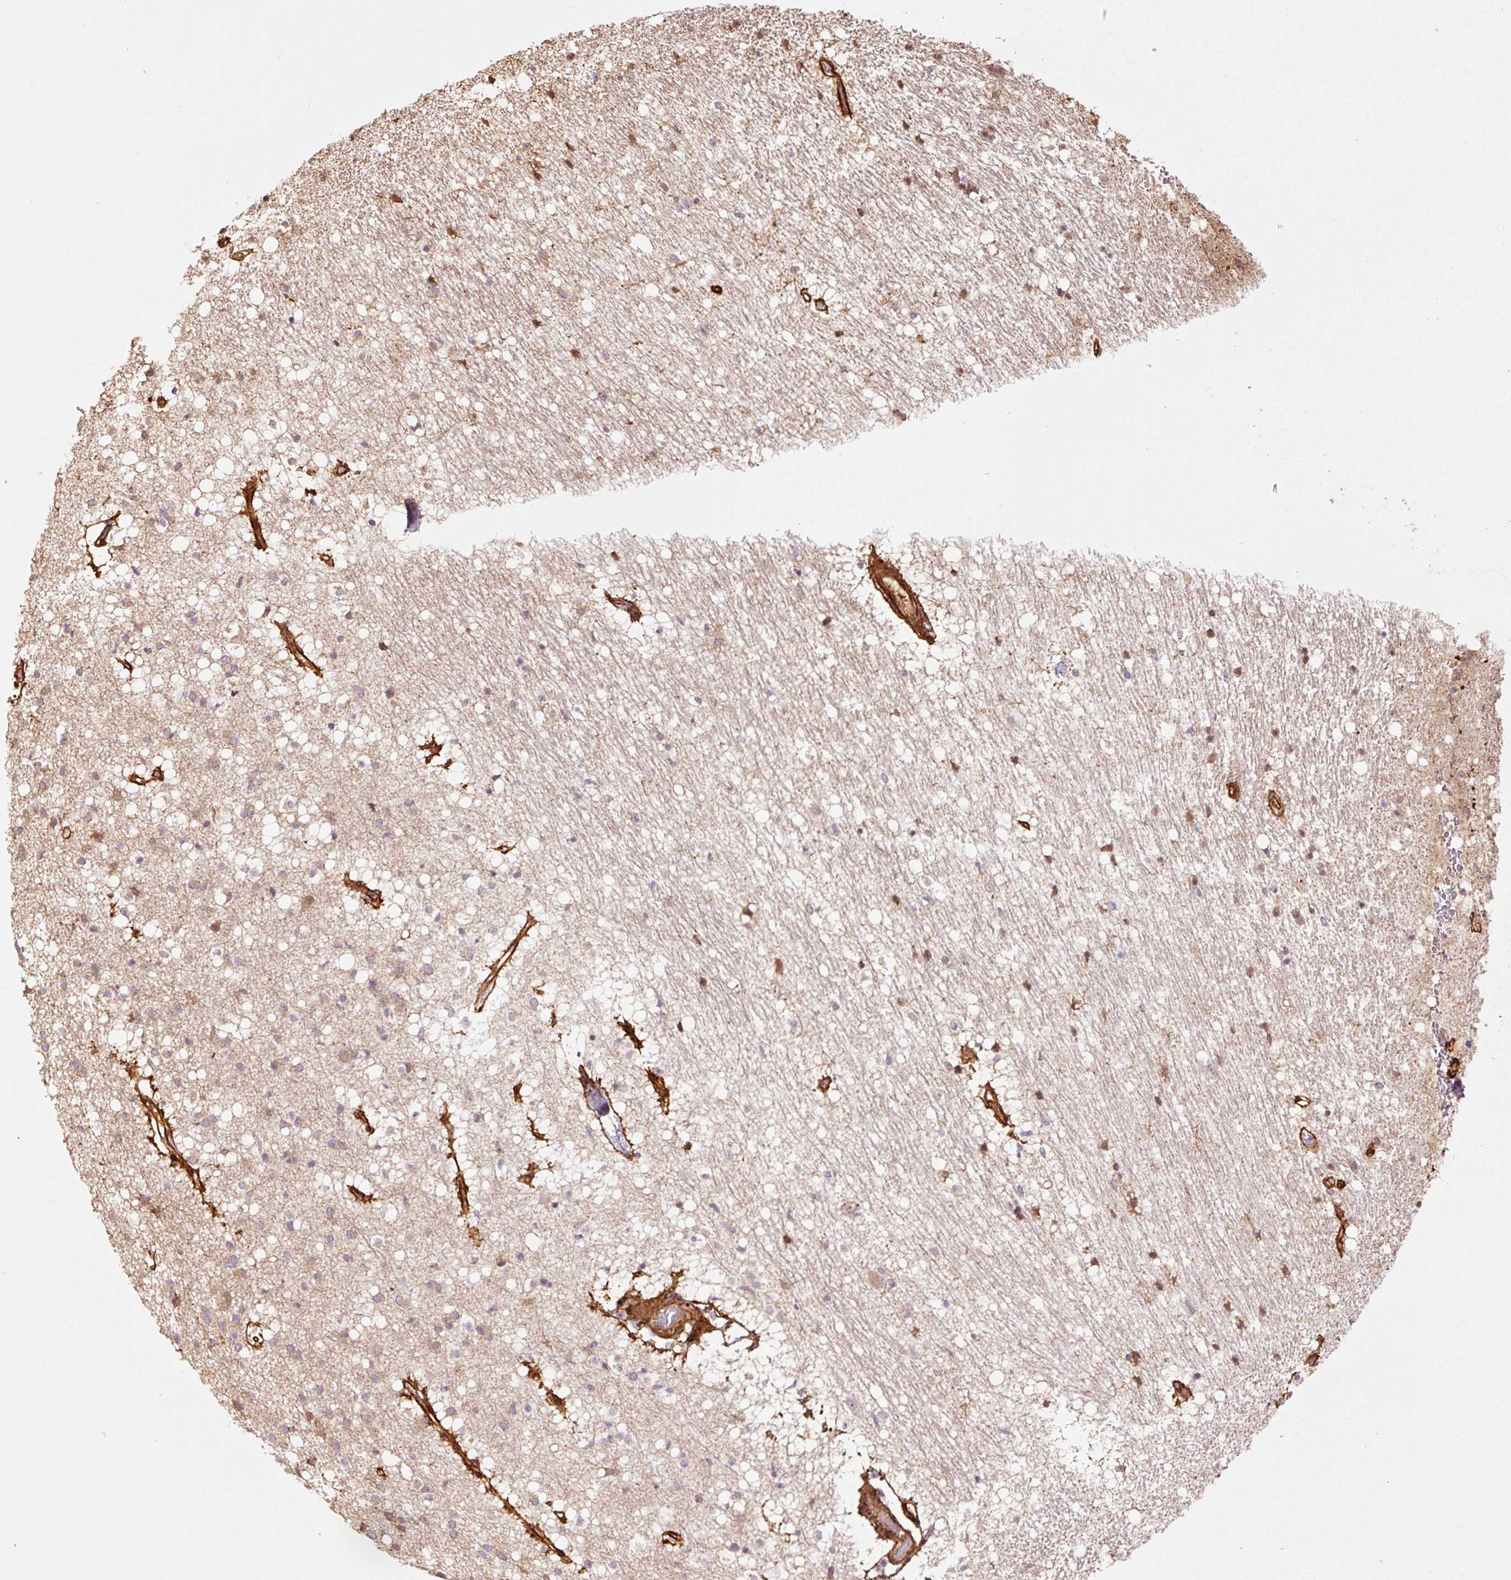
{"staining": {"intensity": "weak", "quantity": "25%-75%", "location": "cytoplasmic/membranous"}, "tissue": "caudate", "cell_type": "Glial cells", "image_type": "normal", "snomed": [{"axis": "morphology", "description": "Normal tissue, NOS"}, {"axis": "topography", "description": "Lateral ventricle wall"}], "caption": "Immunohistochemistry (IHC) photomicrograph of benign caudate: caudate stained using immunohistochemistry (IHC) shows low levels of weak protein expression localized specifically in the cytoplasmic/membranous of glial cells, appearing as a cytoplasmic/membranous brown color.", "gene": "NID2", "patient": {"sex": "male", "age": 37}}